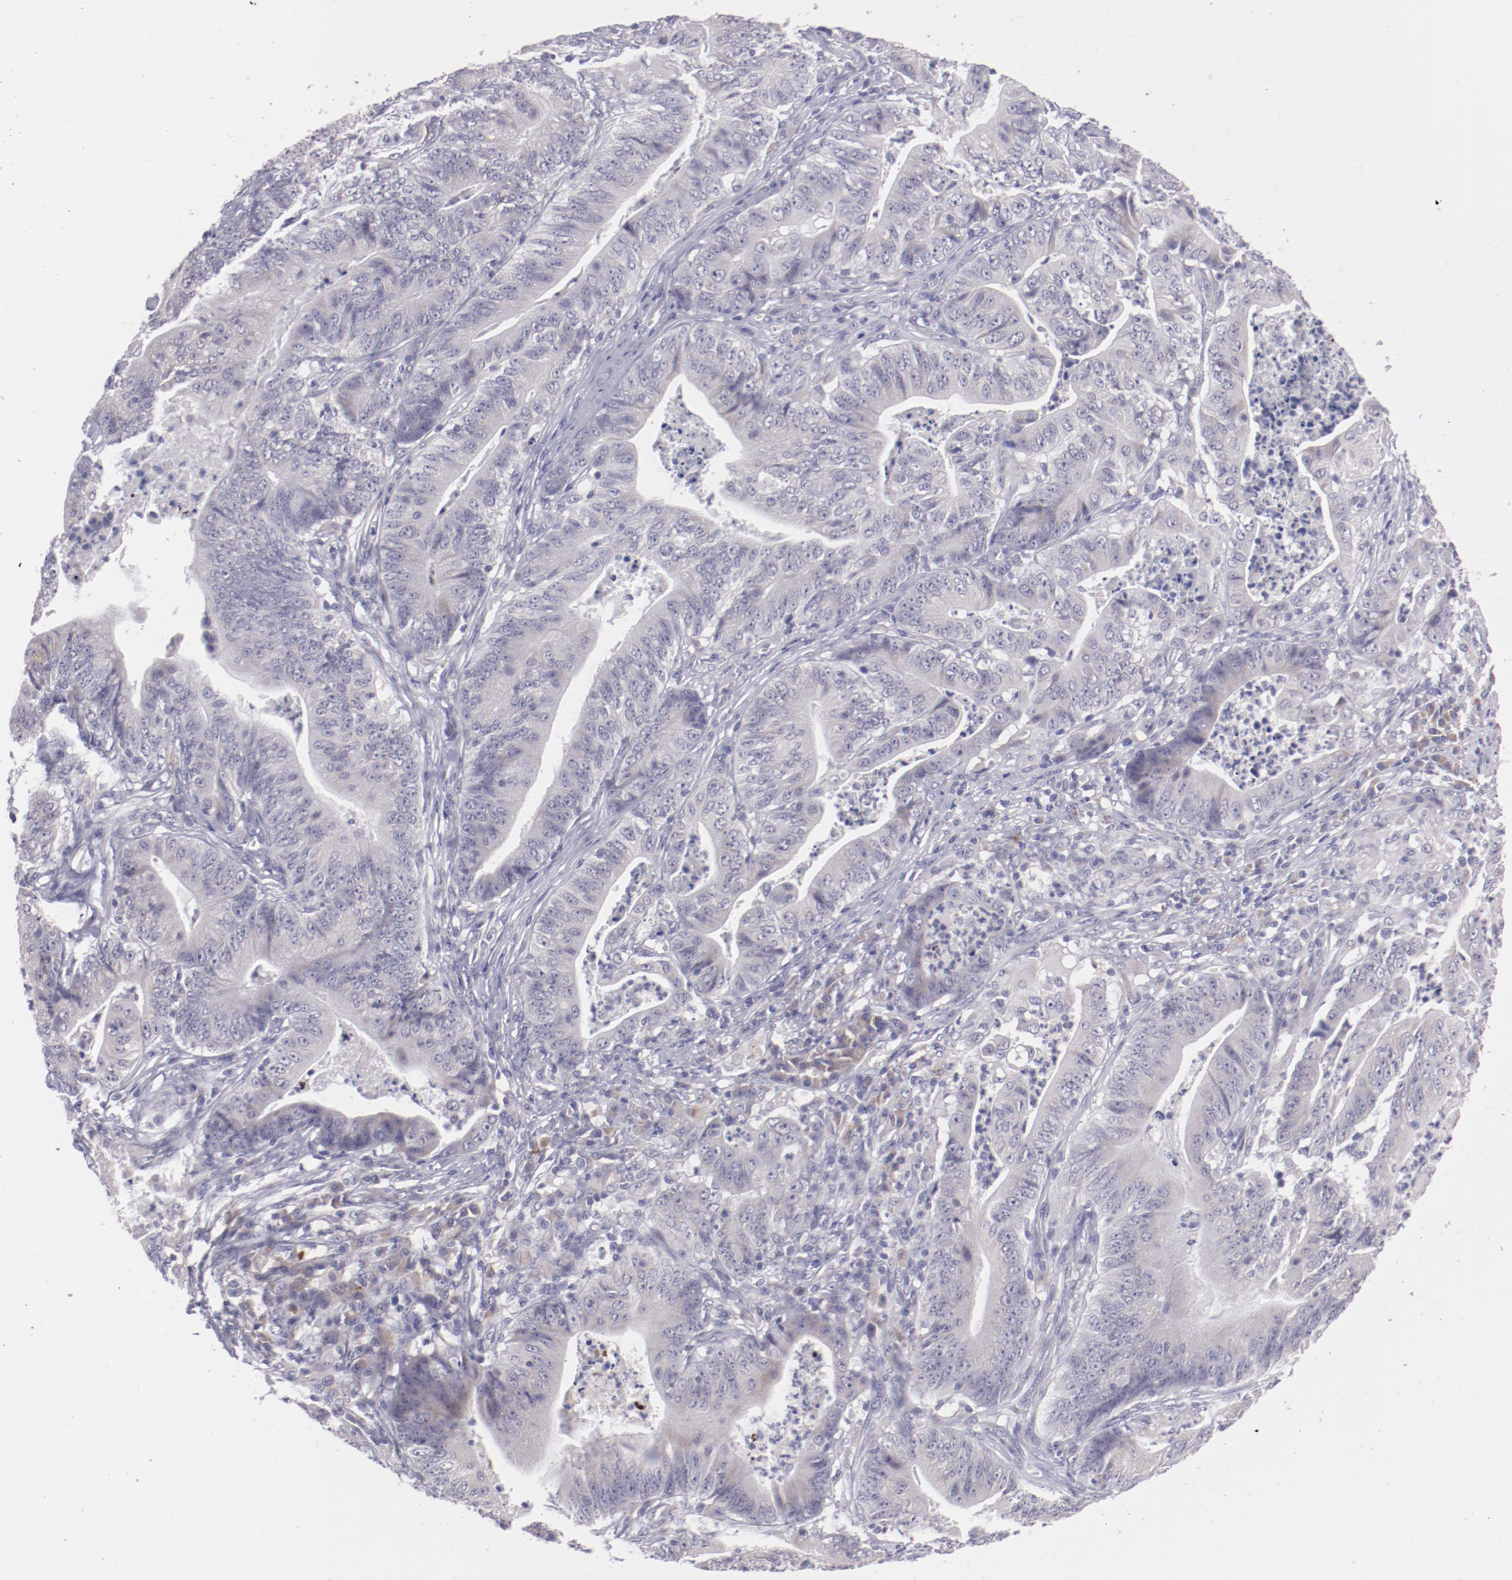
{"staining": {"intensity": "weak", "quantity": ">75%", "location": "cytoplasmic/membranous"}, "tissue": "stomach cancer", "cell_type": "Tumor cells", "image_type": "cancer", "snomed": [{"axis": "morphology", "description": "Adenocarcinoma, NOS"}, {"axis": "topography", "description": "Stomach, lower"}], "caption": "IHC staining of stomach cancer, which displays low levels of weak cytoplasmic/membranous staining in approximately >75% of tumor cells indicating weak cytoplasmic/membranous protein staining. The staining was performed using DAB (brown) for protein detection and nuclei were counterstained in hematoxylin (blue).", "gene": "TRAF3", "patient": {"sex": "female", "age": 86}}